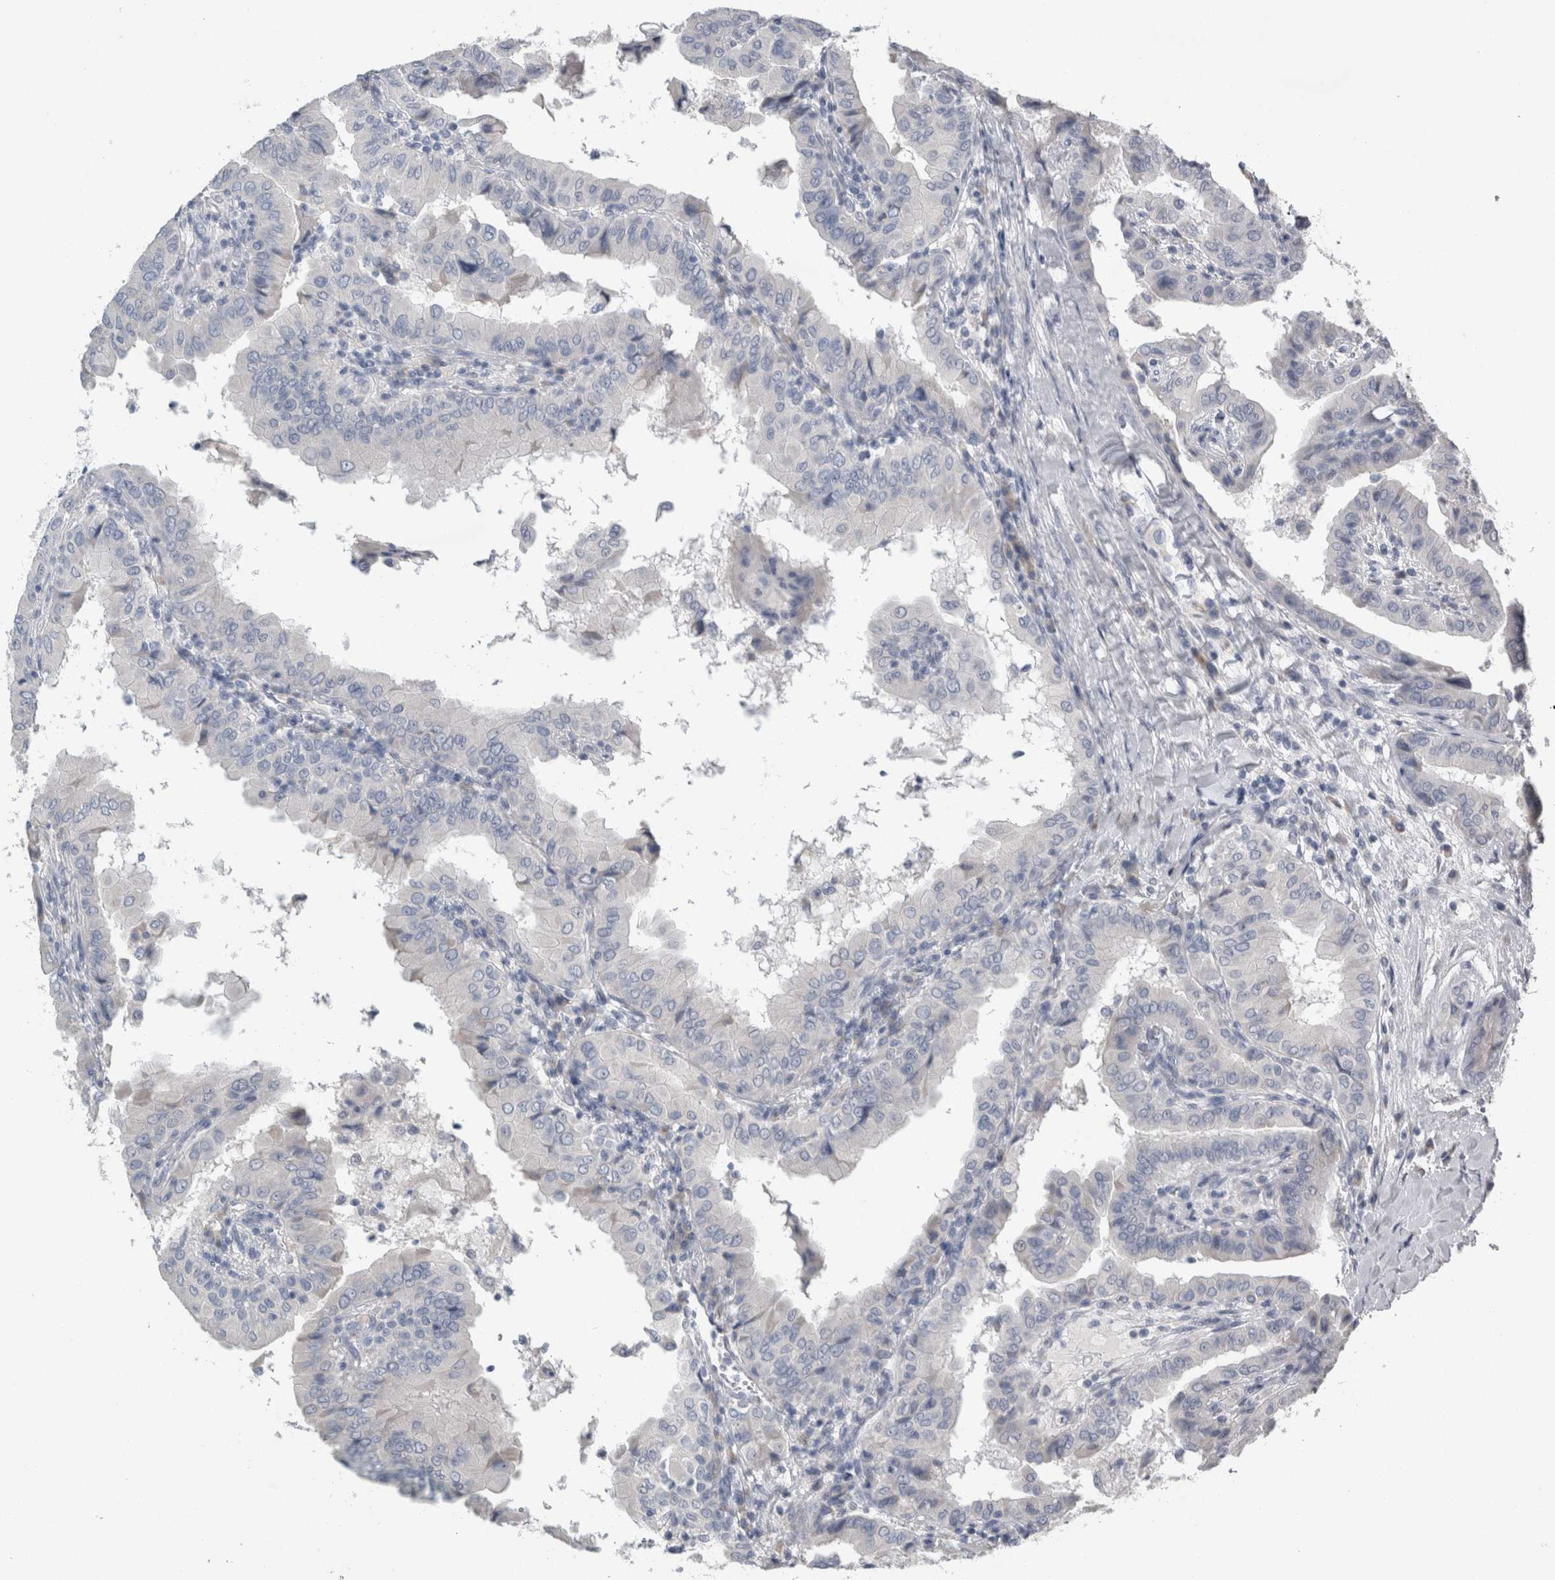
{"staining": {"intensity": "negative", "quantity": "none", "location": "none"}, "tissue": "thyroid cancer", "cell_type": "Tumor cells", "image_type": "cancer", "snomed": [{"axis": "morphology", "description": "Papillary adenocarcinoma, NOS"}, {"axis": "topography", "description": "Thyroid gland"}], "caption": "An immunohistochemistry (IHC) histopathology image of thyroid cancer is shown. There is no staining in tumor cells of thyroid cancer.", "gene": "NEFM", "patient": {"sex": "male", "age": 33}}